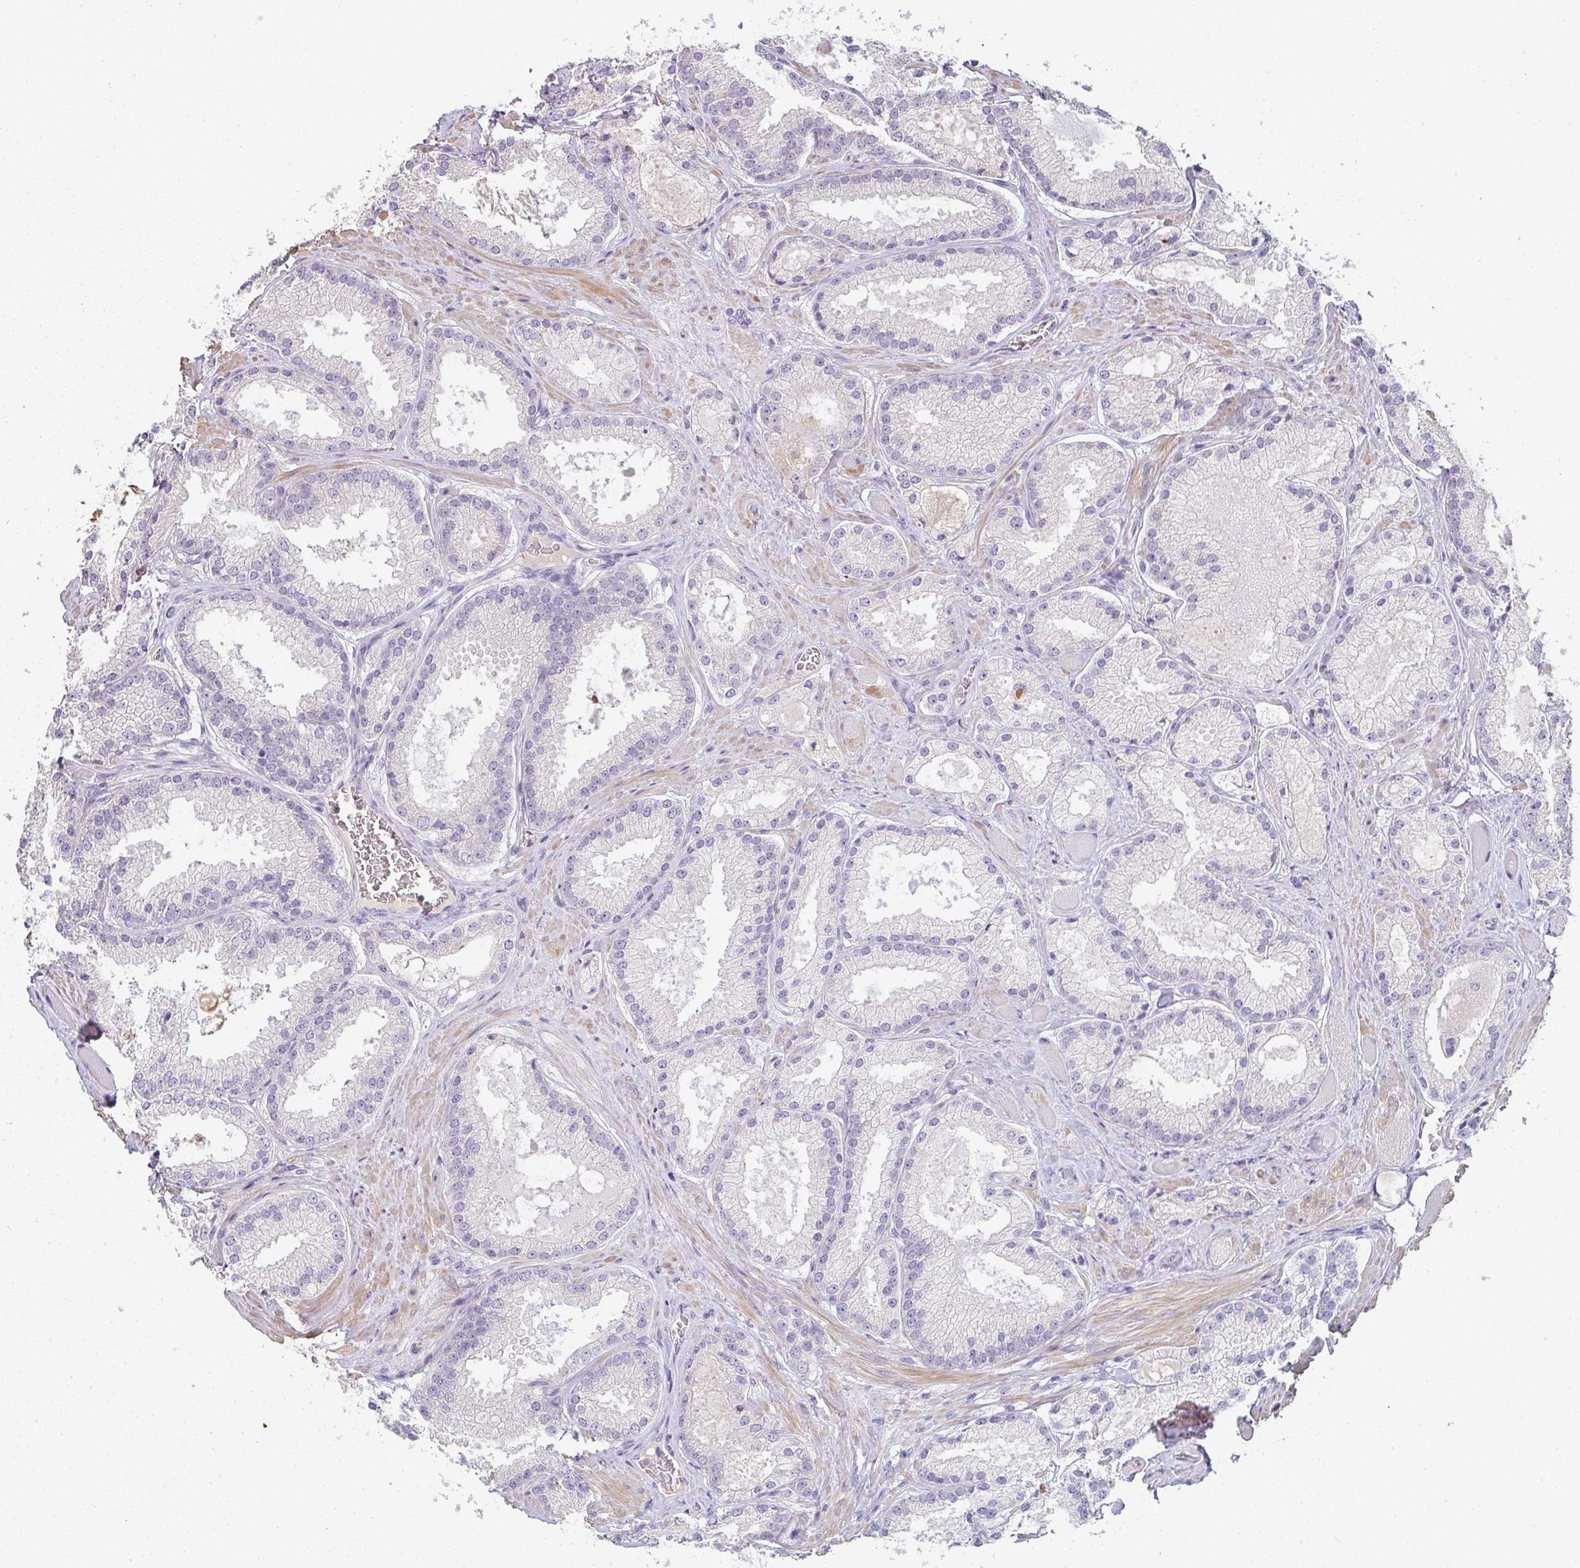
{"staining": {"intensity": "negative", "quantity": "none", "location": "none"}, "tissue": "prostate cancer", "cell_type": "Tumor cells", "image_type": "cancer", "snomed": [{"axis": "morphology", "description": "Adenocarcinoma, High grade"}, {"axis": "topography", "description": "Prostate"}], "caption": "The IHC histopathology image has no significant staining in tumor cells of prostate cancer (adenocarcinoma (high-grade)) tissue.", "gene": "ZNF215", "patient": {"sex": "male", "age": 68}}